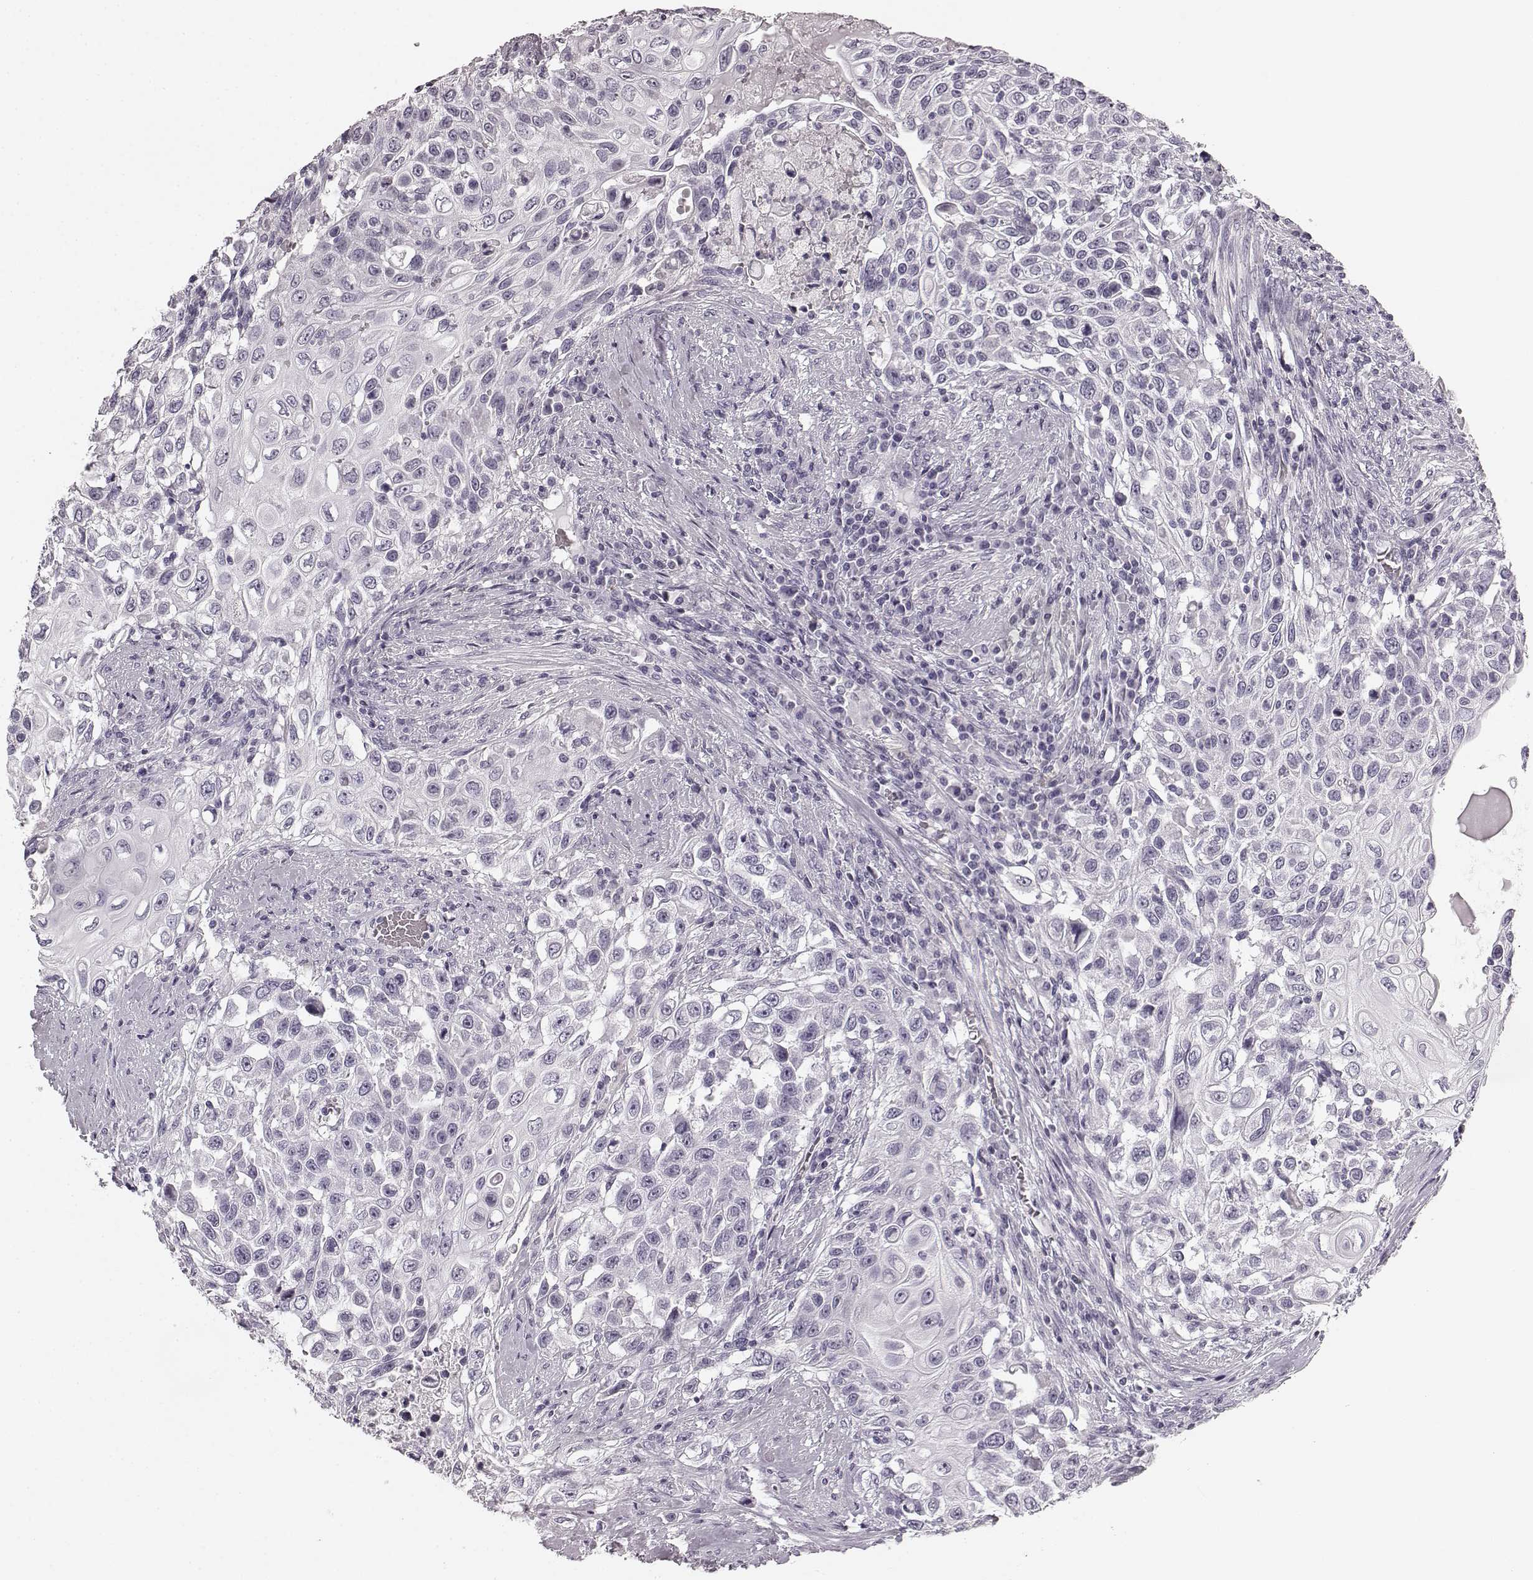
{"staining": {"intensity": "negative", "quantity": "none", "location": "none"}, "tissue": "urothelial cancer", "cell_type": "Tumor cells", "image_type": "cancer", "snomed": [{"axis": "morphology", "description": "Urothelial carcinoma, High grade"}, {"axis": "topography", "description": "Urinary bladder"}], "caption": "Urothelial cancer stained for a protein using immunohistochemistry displays no staining tumor cells.", "gene": "TMPRSS15", "patient": {"sex": "female", "age": 56}}